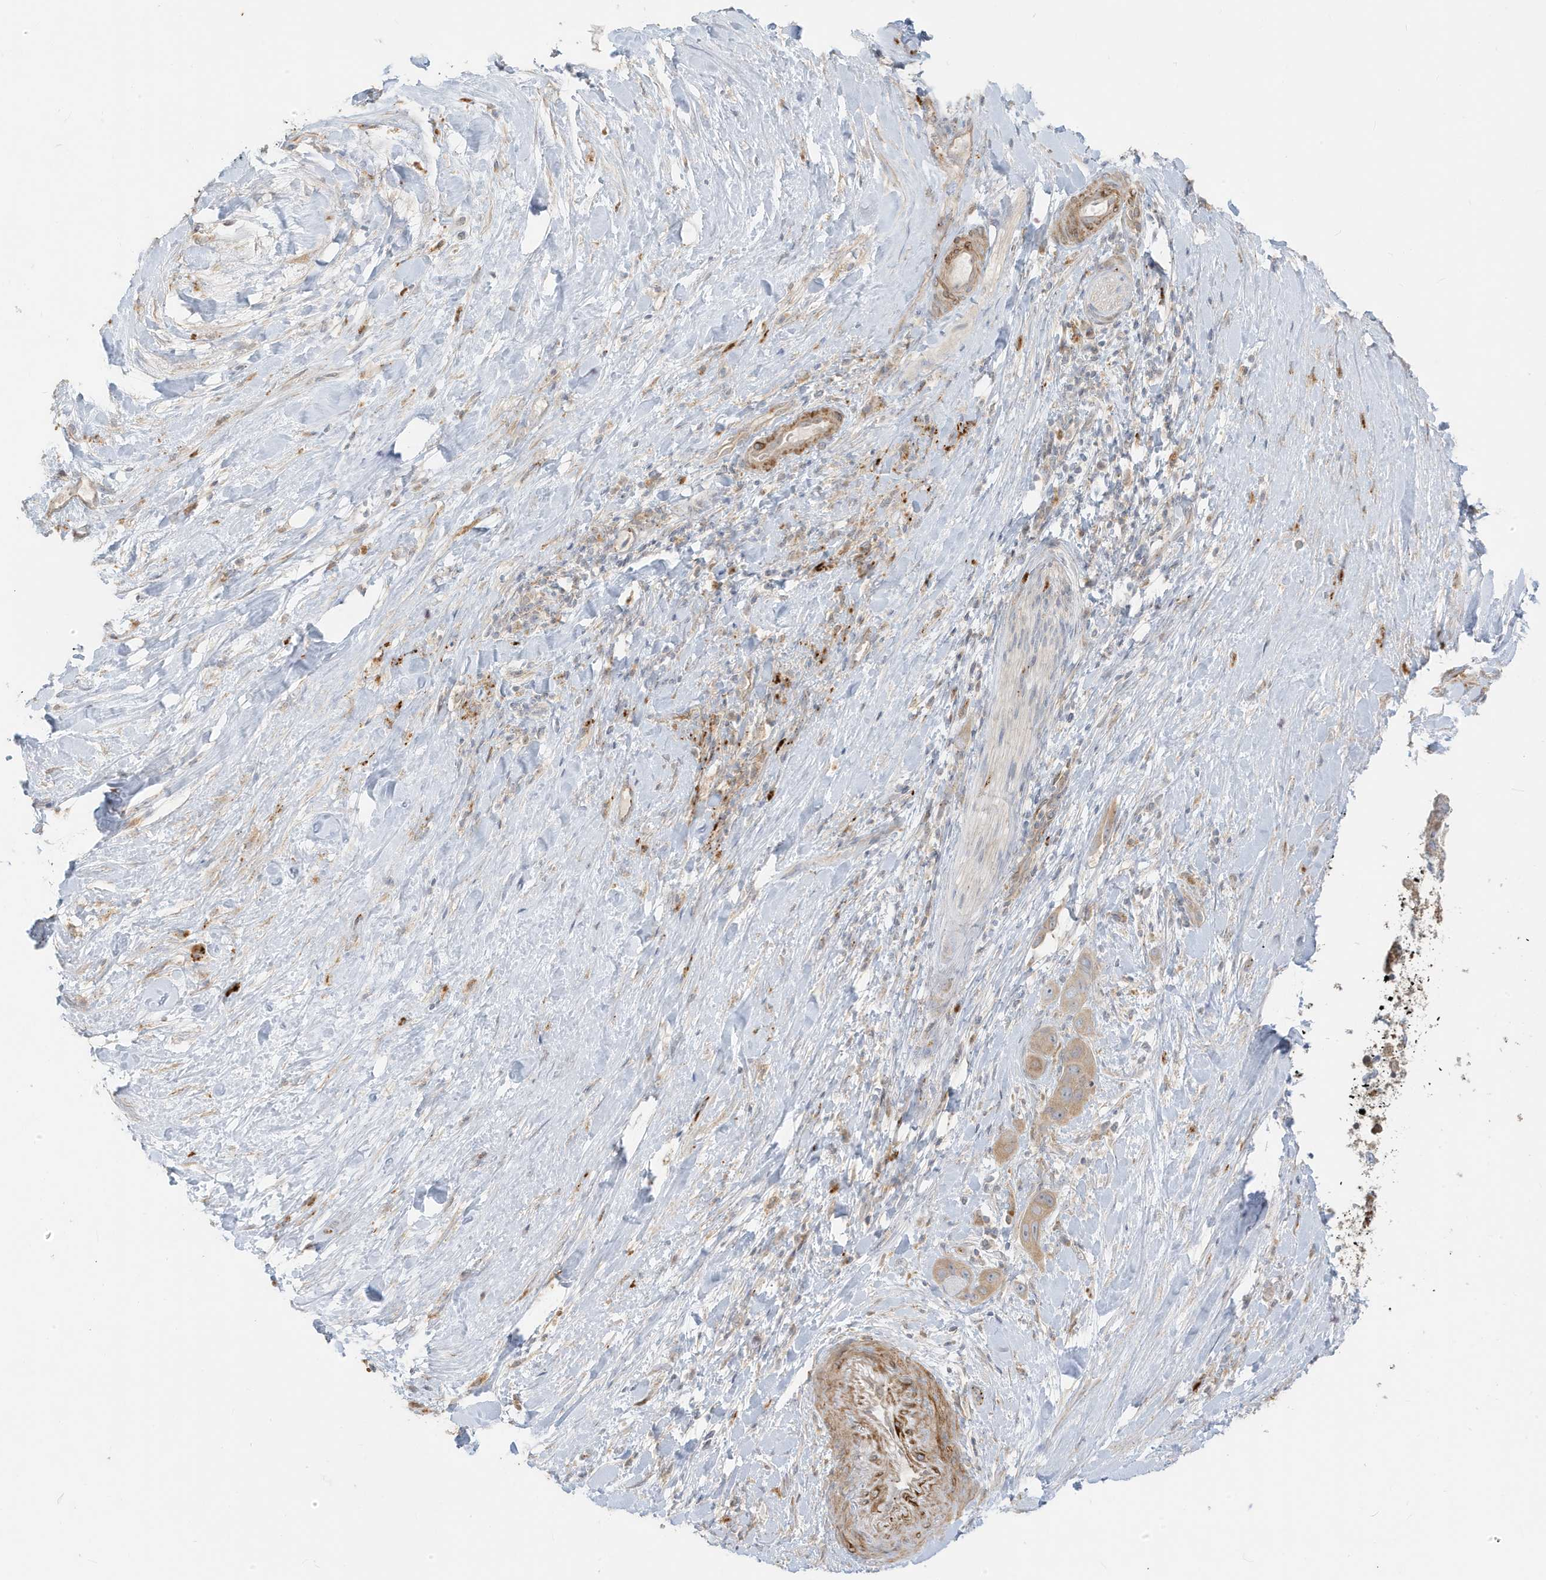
{"staining": {"intensity": "weak", "quantity": ">75%", "location": "cytoplasmic/membranous"}, "tissue": "liver cancer", "cell_type": "Tumor cells", "image_type": "cancer", "snomed": [{"axis": "morphology", "description": "Cholangiocarcinoma"}, {"axis": "topography", "description": "Liver"}], "caption": "Protein expression analysis of liver cancer (cholangiocarcinoma) shows weak cytoplasmic/membranous staining in about >75% of tumor cells.", "gene": "MCOLN1", "patient": {"sex": "female", "age": 52}}